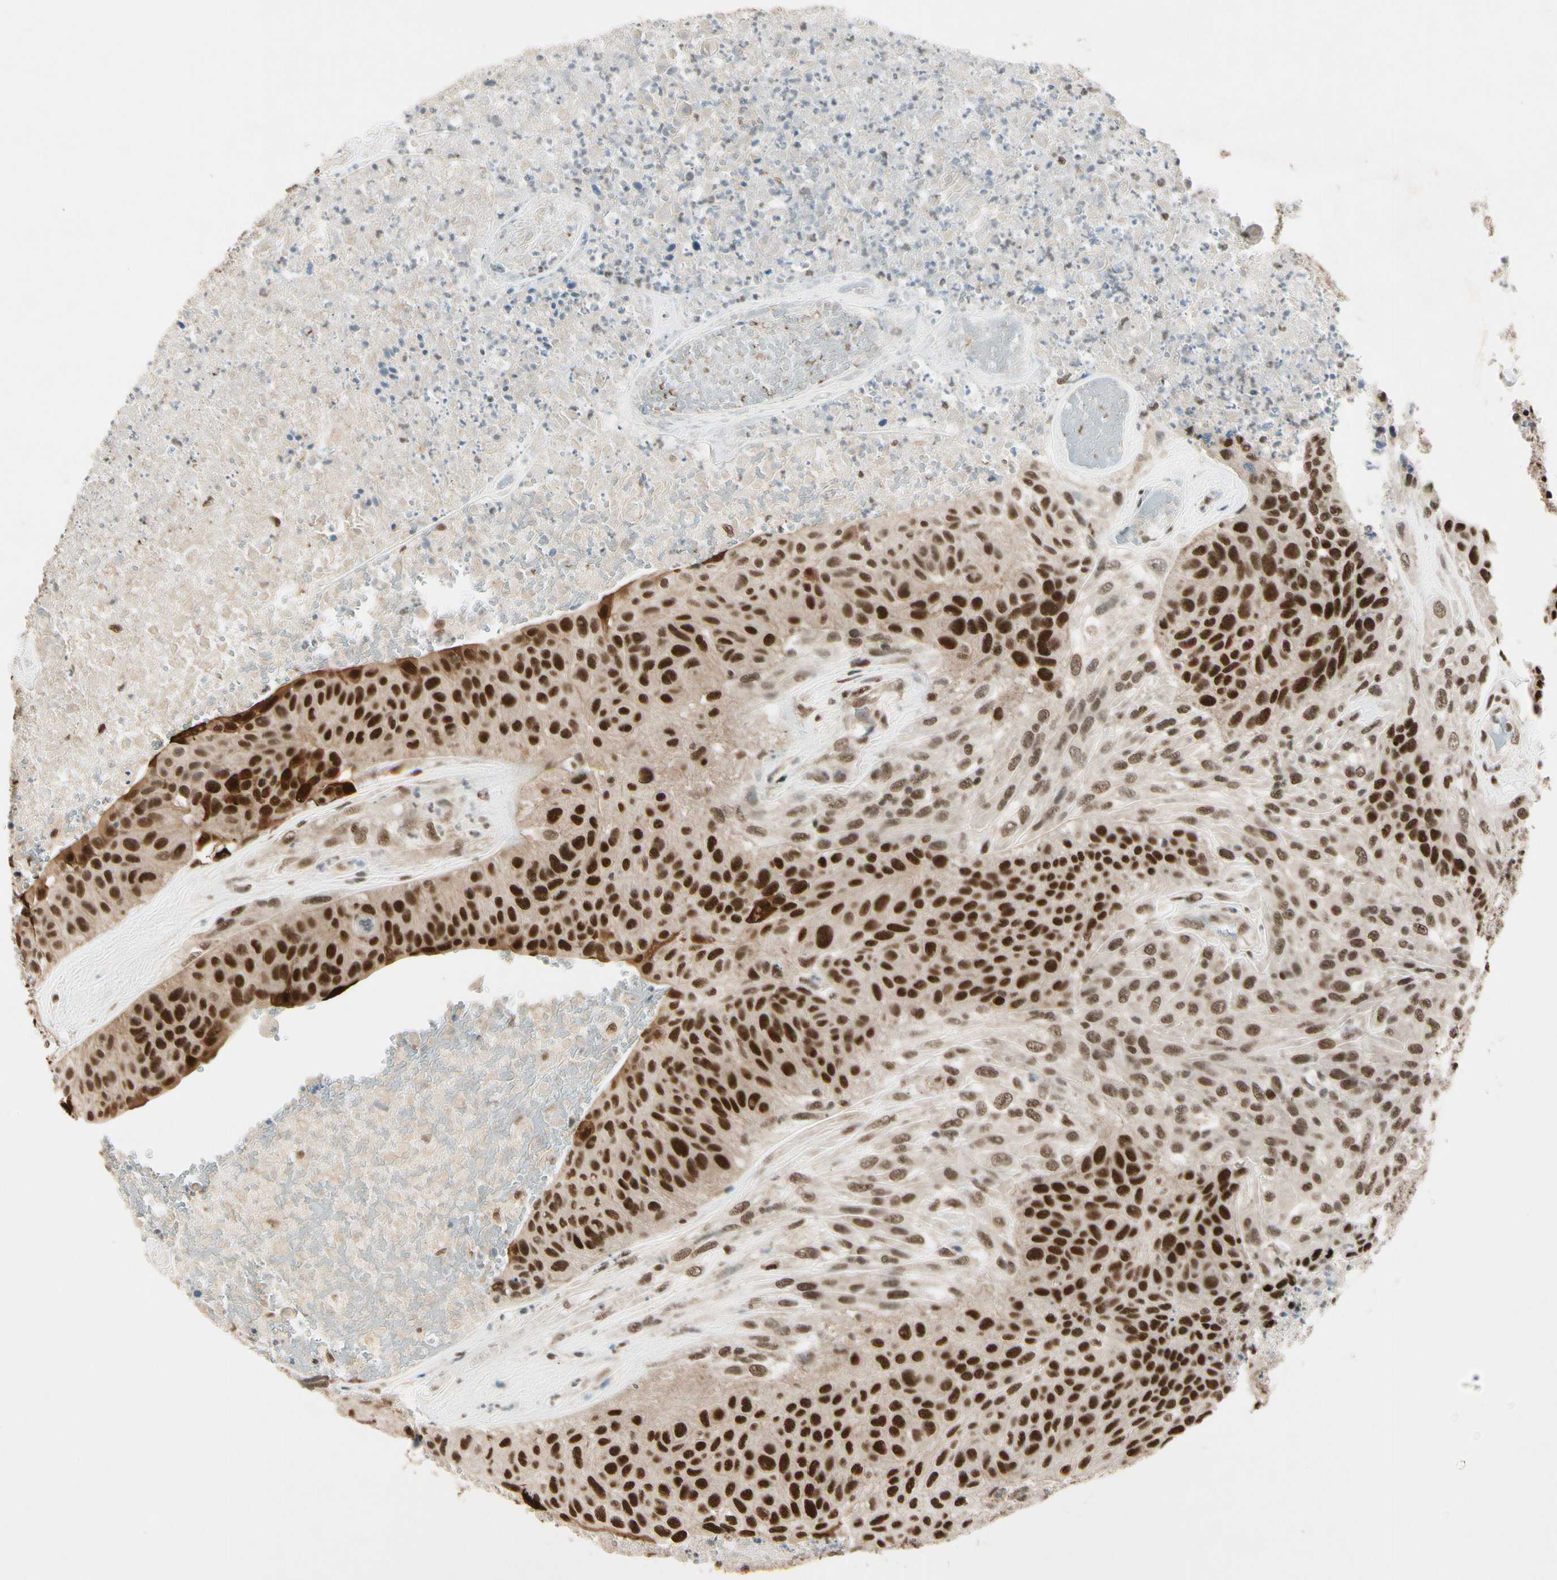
{"staining": {"intensity": "strong", "quantity": ">75%", "location": "nuclear"}, "tissue": "urothelial cancer", "cell_type": "Tumor cells", "image_type": "cancer", "snomed": [{"axis": "morphology", "description": "Urothelial carcinoma, High grade"}, {"axis": "topography", "description": "Urinary bladder"}], "caption": "Protein staining by immunohistochemistry demonstrates strong nuclear staining in about >75% of tumor cells in high-grade urothelial carcinoma.", "gene": "CHAMP1", "patient": {"sex": "male", "age": 66}}